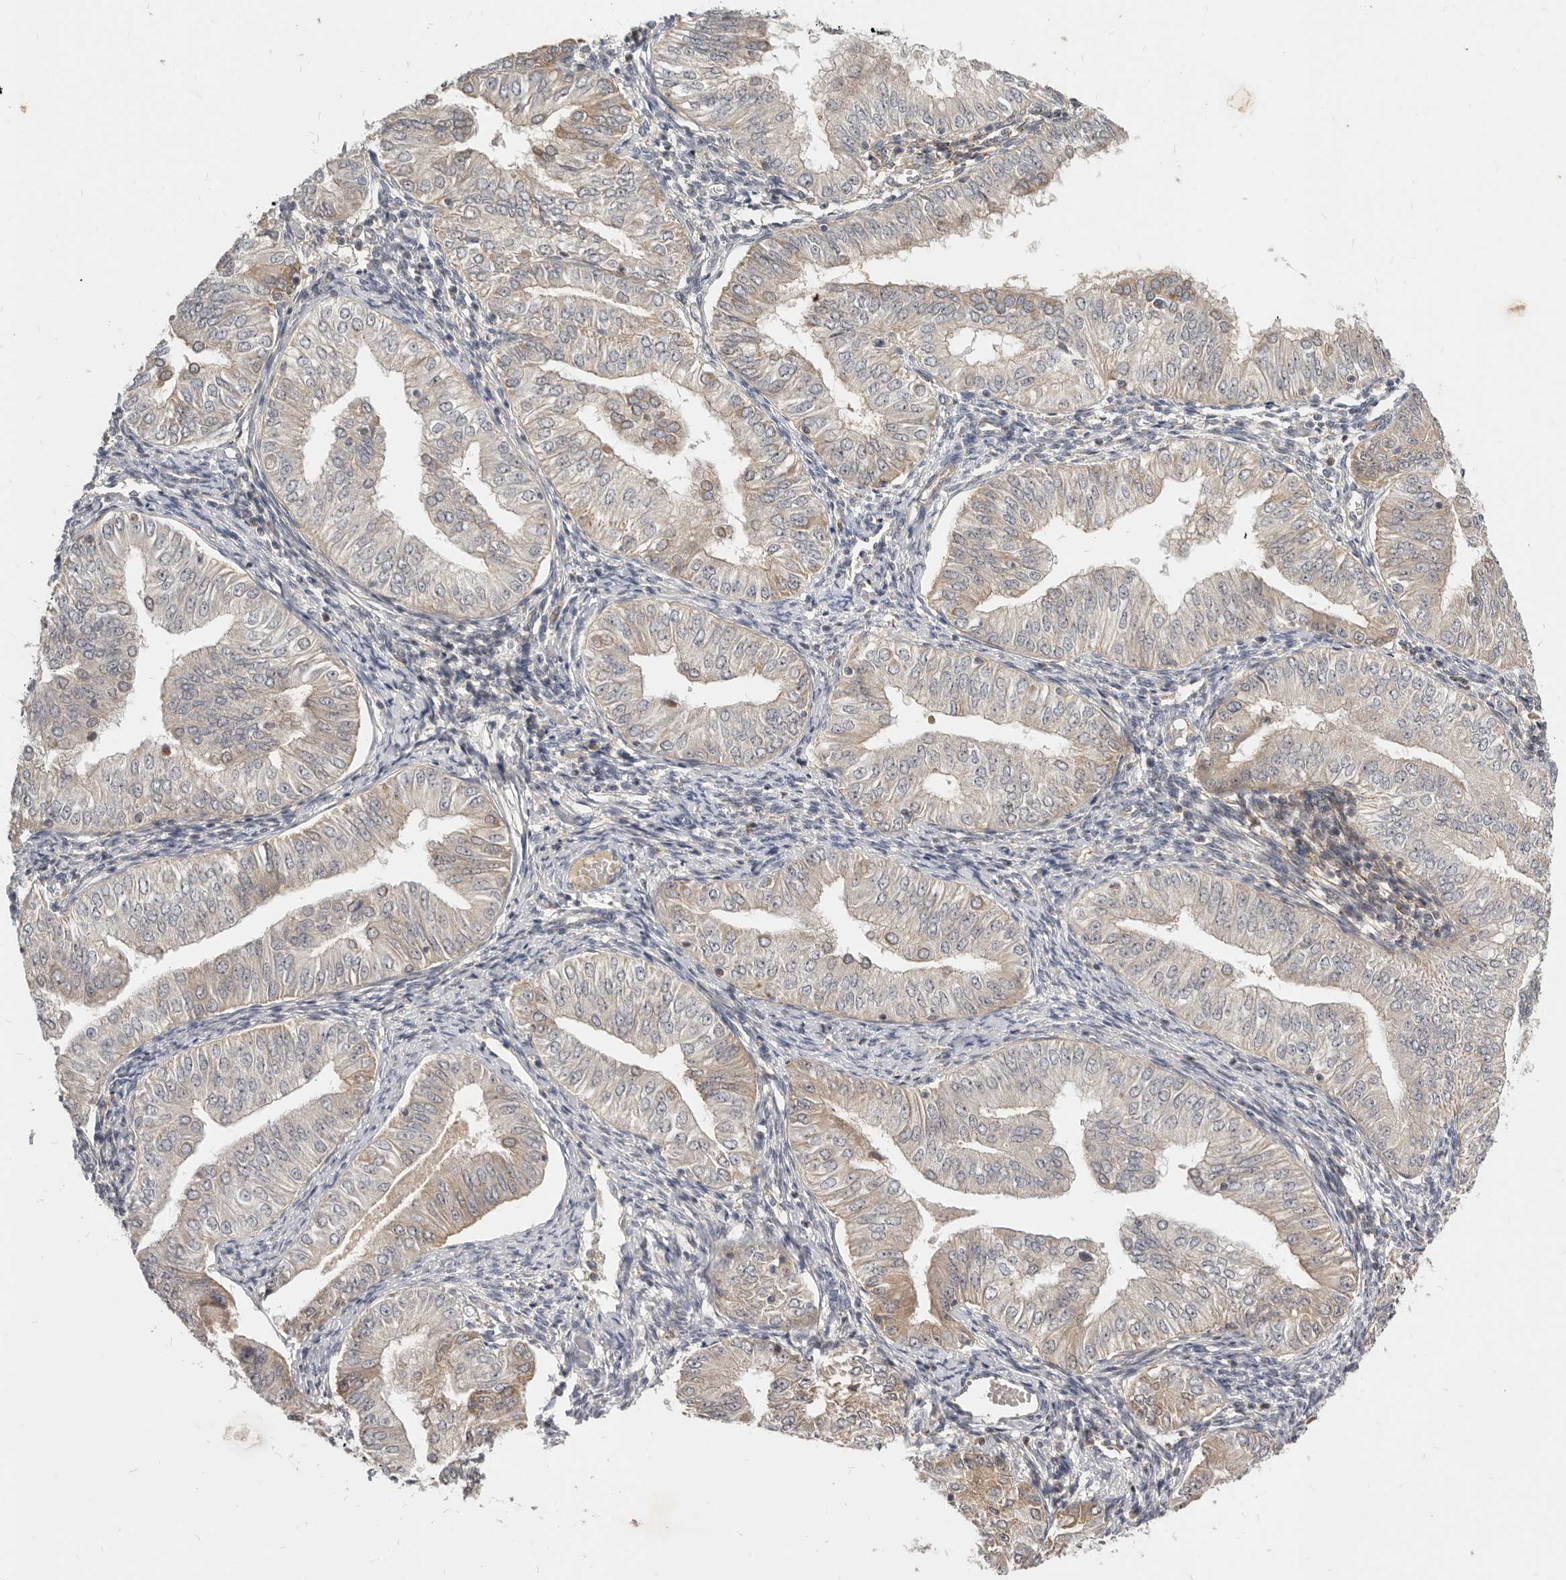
{"staining": {"intensity": "weak", "quantity": "<25%", "location": "cytoplasmic/membranous"}, "tissue": "endometrial cancer", "cell_type": "Tumor cells", "image_type": "cancer", "snomed": [{"axis": "morphology", "description": "Normal tissue, NOS"}, {"axis": "morphology", "description": "Adenocarcinoma, NOS"}, {"axis": "topography", "description": "Endometrium"}], "caption": "Histopathology image shows no significant protein positivity in tumor cells of adenocarcinoma (endometrial).", "gene": "MICALL2", "patient": {"sex": "female", "age": 53}}